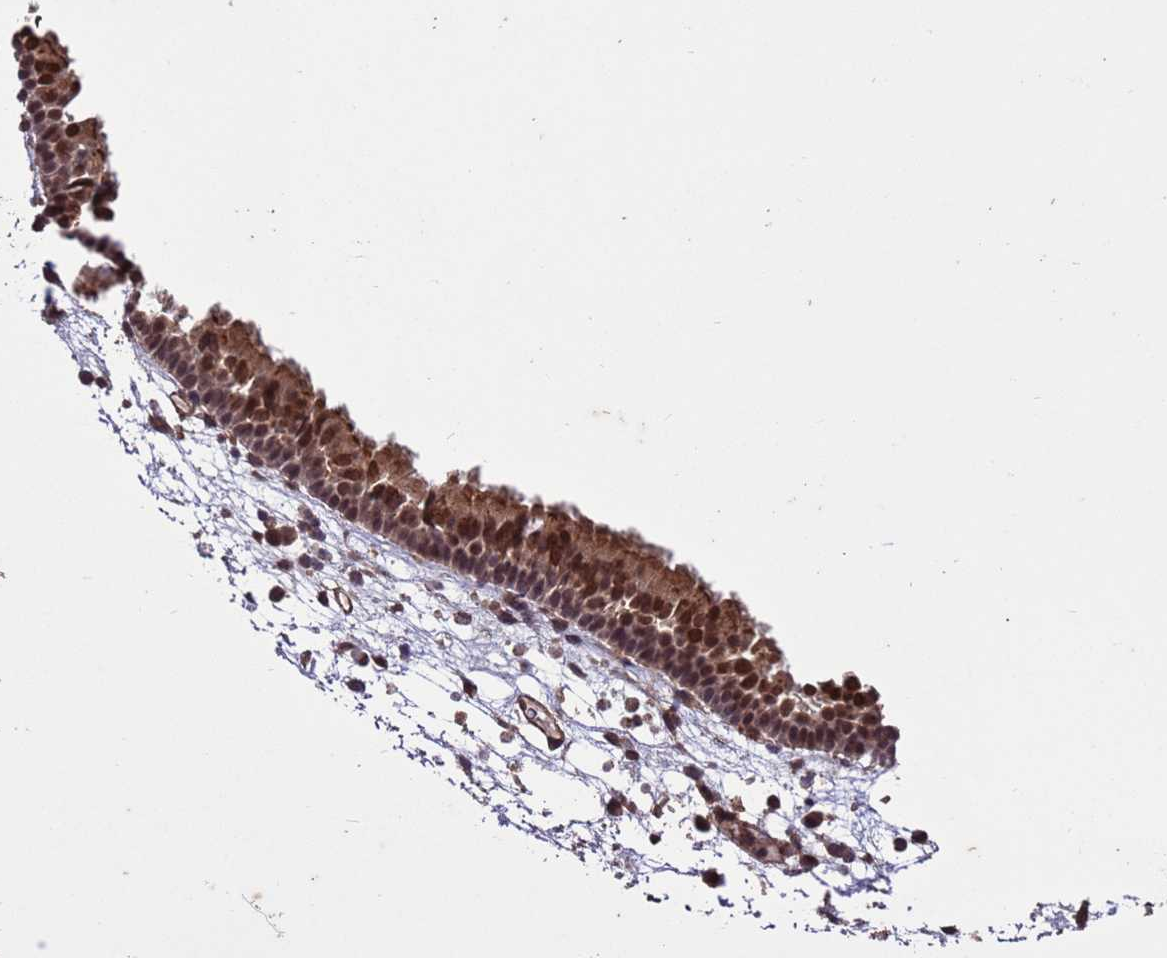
{"staining": {"intensity": "strong", "quantity": ">75%", "location": "nuclear"}, "tissue": "nasopharynx", "cell_type": "Respiratory epithelial cells", "image_type": "normal", "snomed": [{"axis": "morphology", "description": "Normal tissue, NOS"}, {"axis": "morphology", "description": "Inflammation, NOS"}, {"axis": "morphology", "description": "Malignant melanoma, Metastatic site"}, {"axis": "topography", "description": "Nasopharynx"}], "caption": "Immunohistochemical staining of normal nasopharynx displays high levels of strong nuclear staining in about >75% of respiratory epithelial cells.", "gene": "VSTM4", "patient": {"sex": "male", "age": 70}}